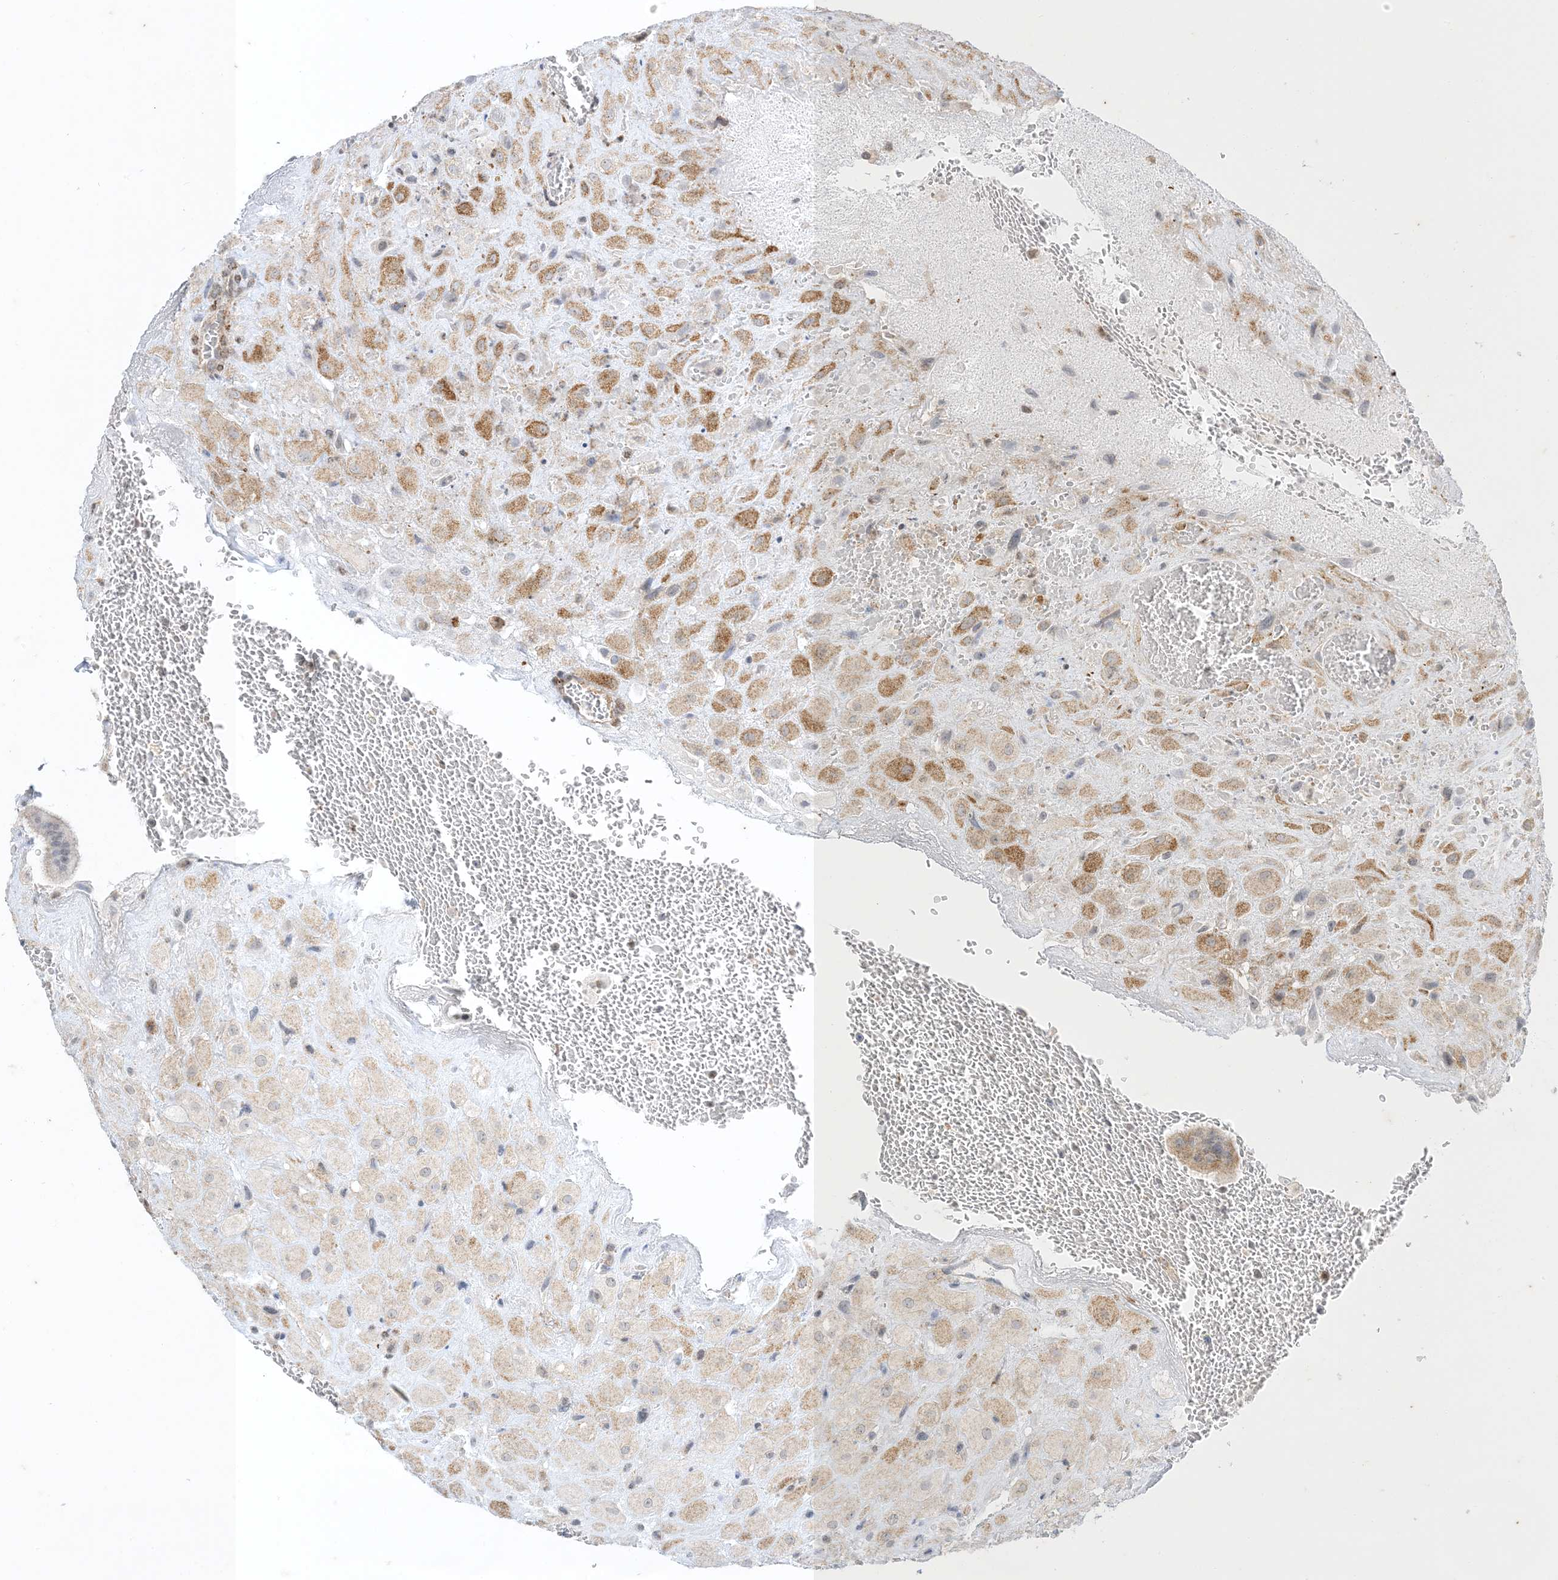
{"staining": {"intensity": "moderate", "quantity": ">75%", "location": "cytoplasmic/membranous"}, "tissue": "placenta", "cell_type": "Decidual cells", "image_type": "normal", "snomed": [{"axis": "morphology", "description": "Normal tissue, NOS"}, {"axis": "topography", "description": "Placenta"}], "caption": "High-magnification brightfield microscopy of benign placenta stained with DAB (3,3'-diaminobenzidine) (brown) and counterstained with hematoxylin (blue). decidual cells exhibit moderate cytoplasmic/membranous expression is present in about>75% of cells. (IHC, brightfield microscopy, high magnification).", "gene": "RAC1", "patient": {"sex": "female", "age": 35}}